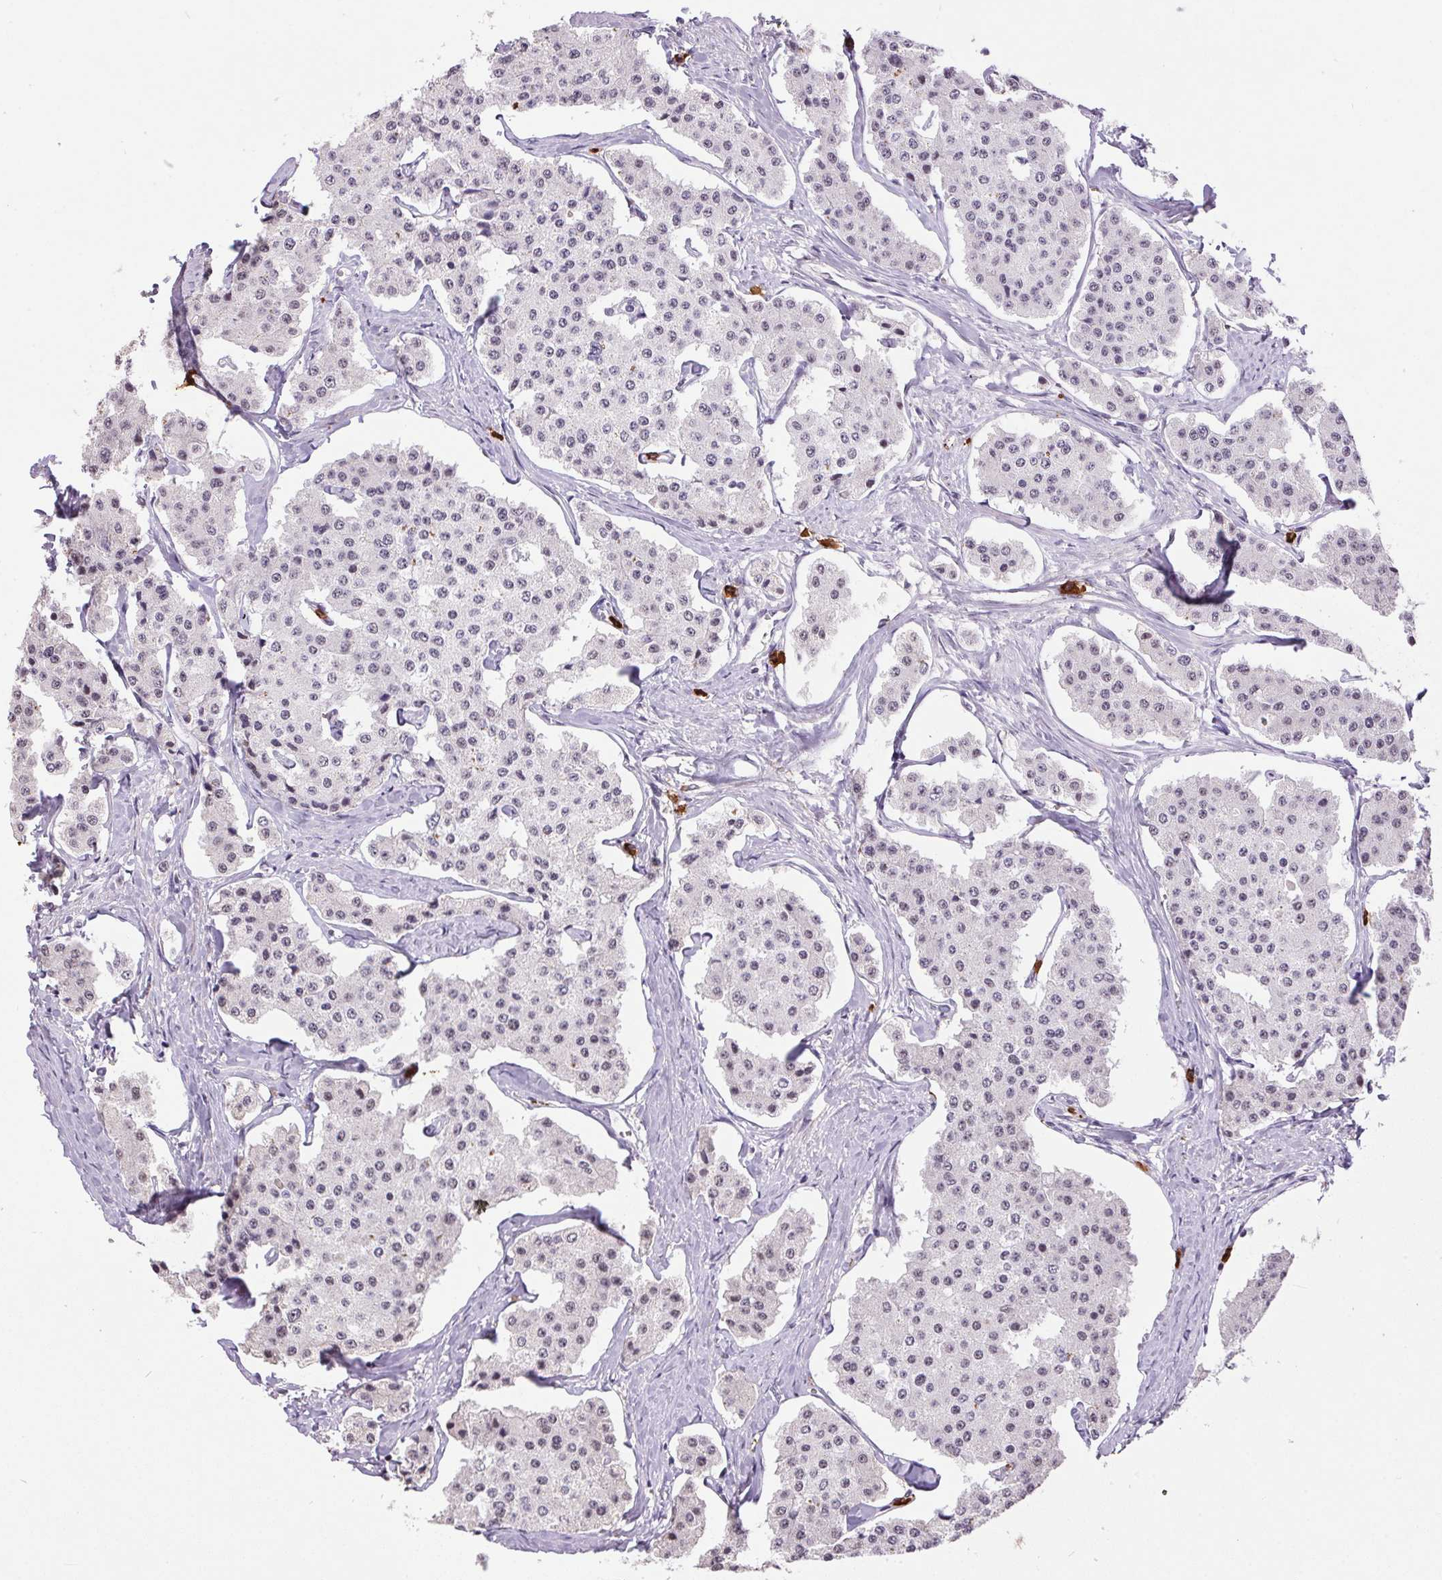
{"staining": {"intensity": "negative", "quantity": "none", "location": "none"}, "tissue": "carcinoid", "cell_type": "Tumor cells", "image_type": "cancer", "snomed": [{"axis": "morphology", "description": "Carcinoid, malignant, NOS"}, {"axis": "topography", "description": "Small intestine"}], "caption": "Tumor cells are negative for brown protein staining in carcinoid.", "gene": "ZBTB4", "patient": {"sex": "female", "age": 65}}